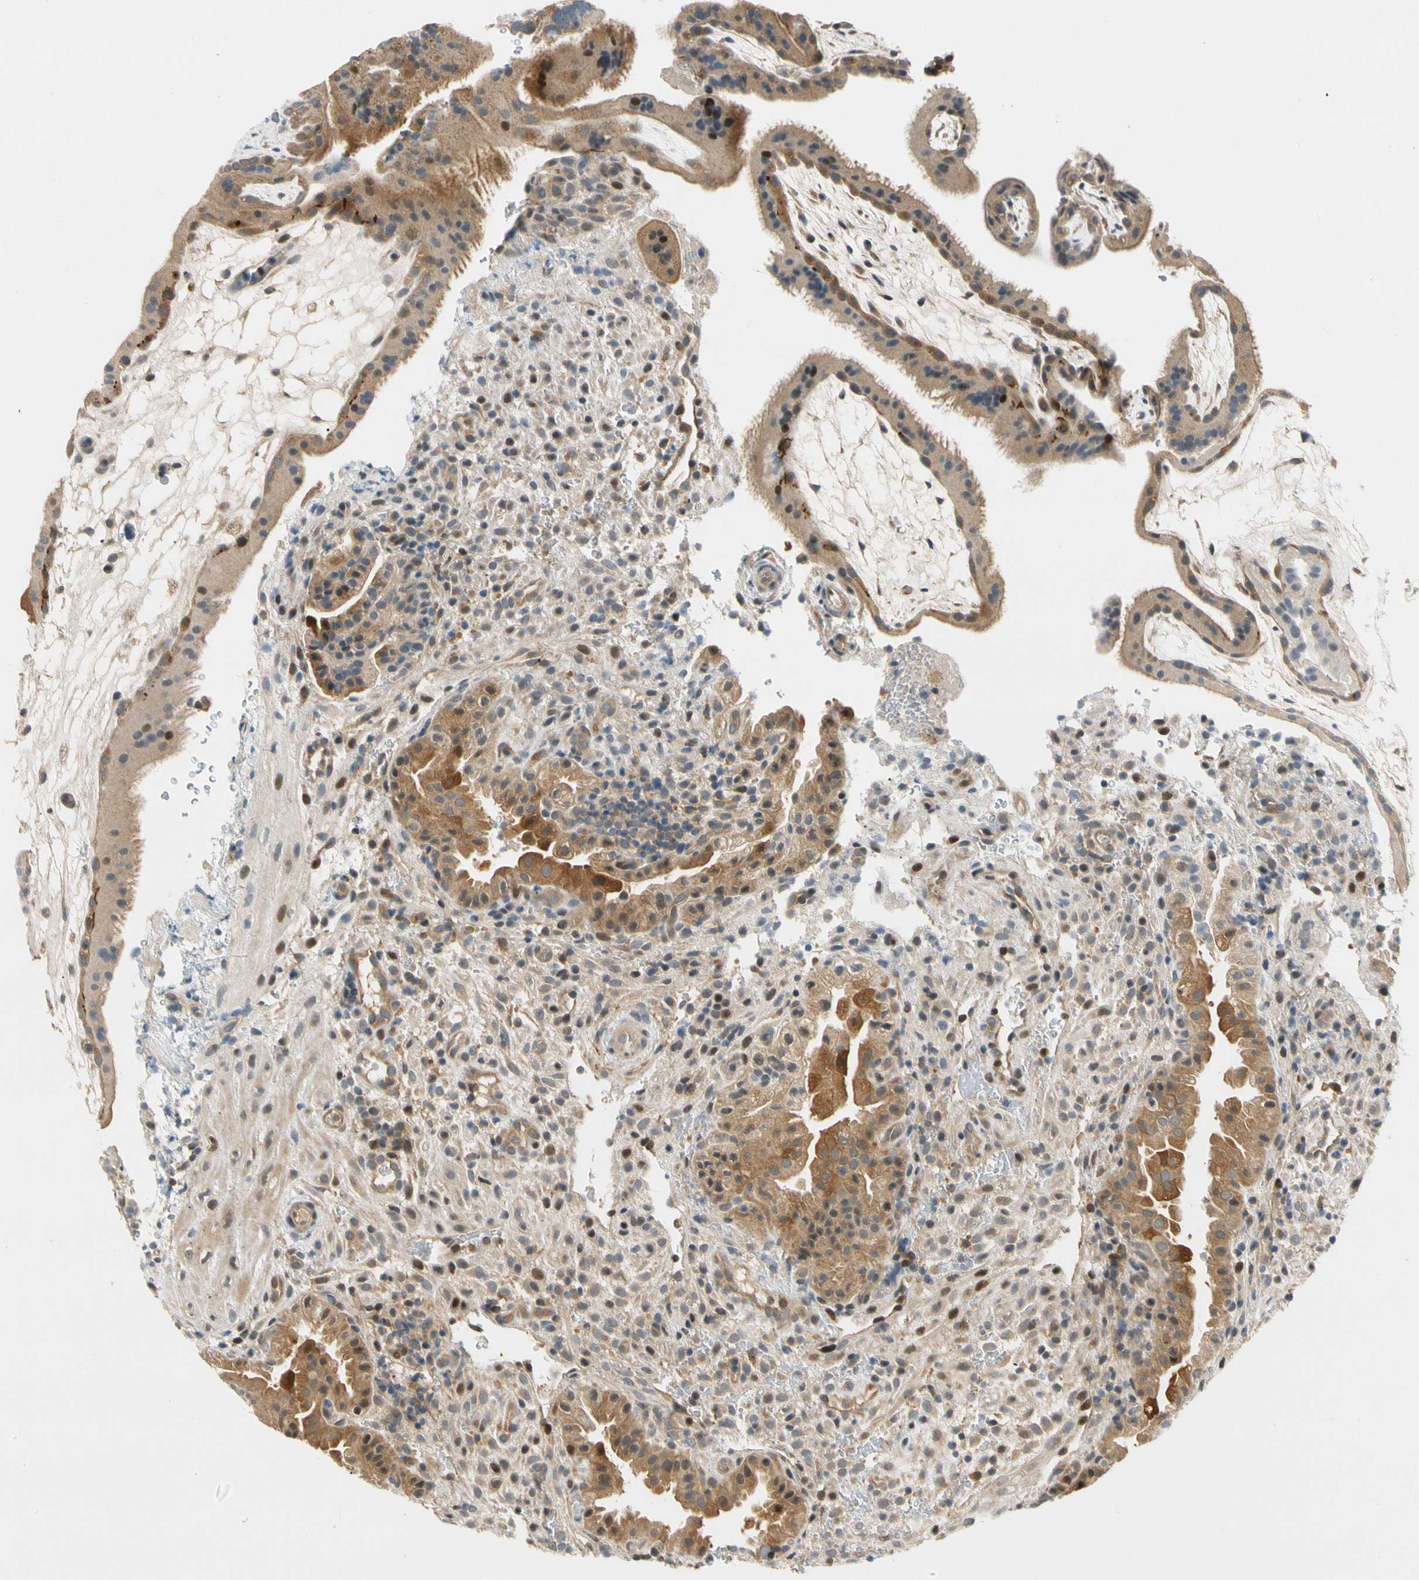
{"staining": {"intensity": "weak", "quantity": "25%-75%", "location": "cytoplasmic/membranous,nuclear"}, "tissue": "placenta", "cell_type": "Decidual cells", "image_type": "normal", "snomed": [{"axis": "morphology", "description": "Normal tissue, NOS"}, {"axis": "topography", "description": "Placenta"}], "caption": "Immunohistochemical staining of benign human placenta demonstrates weak cytoplasmic/membranous,nuclear protein expression in about 25%-75% of decidual cells. (IHC, brightfield microscopy, high magnification).", "gene": "GATD1", "patient": {"sex": "female", "age": 19}}